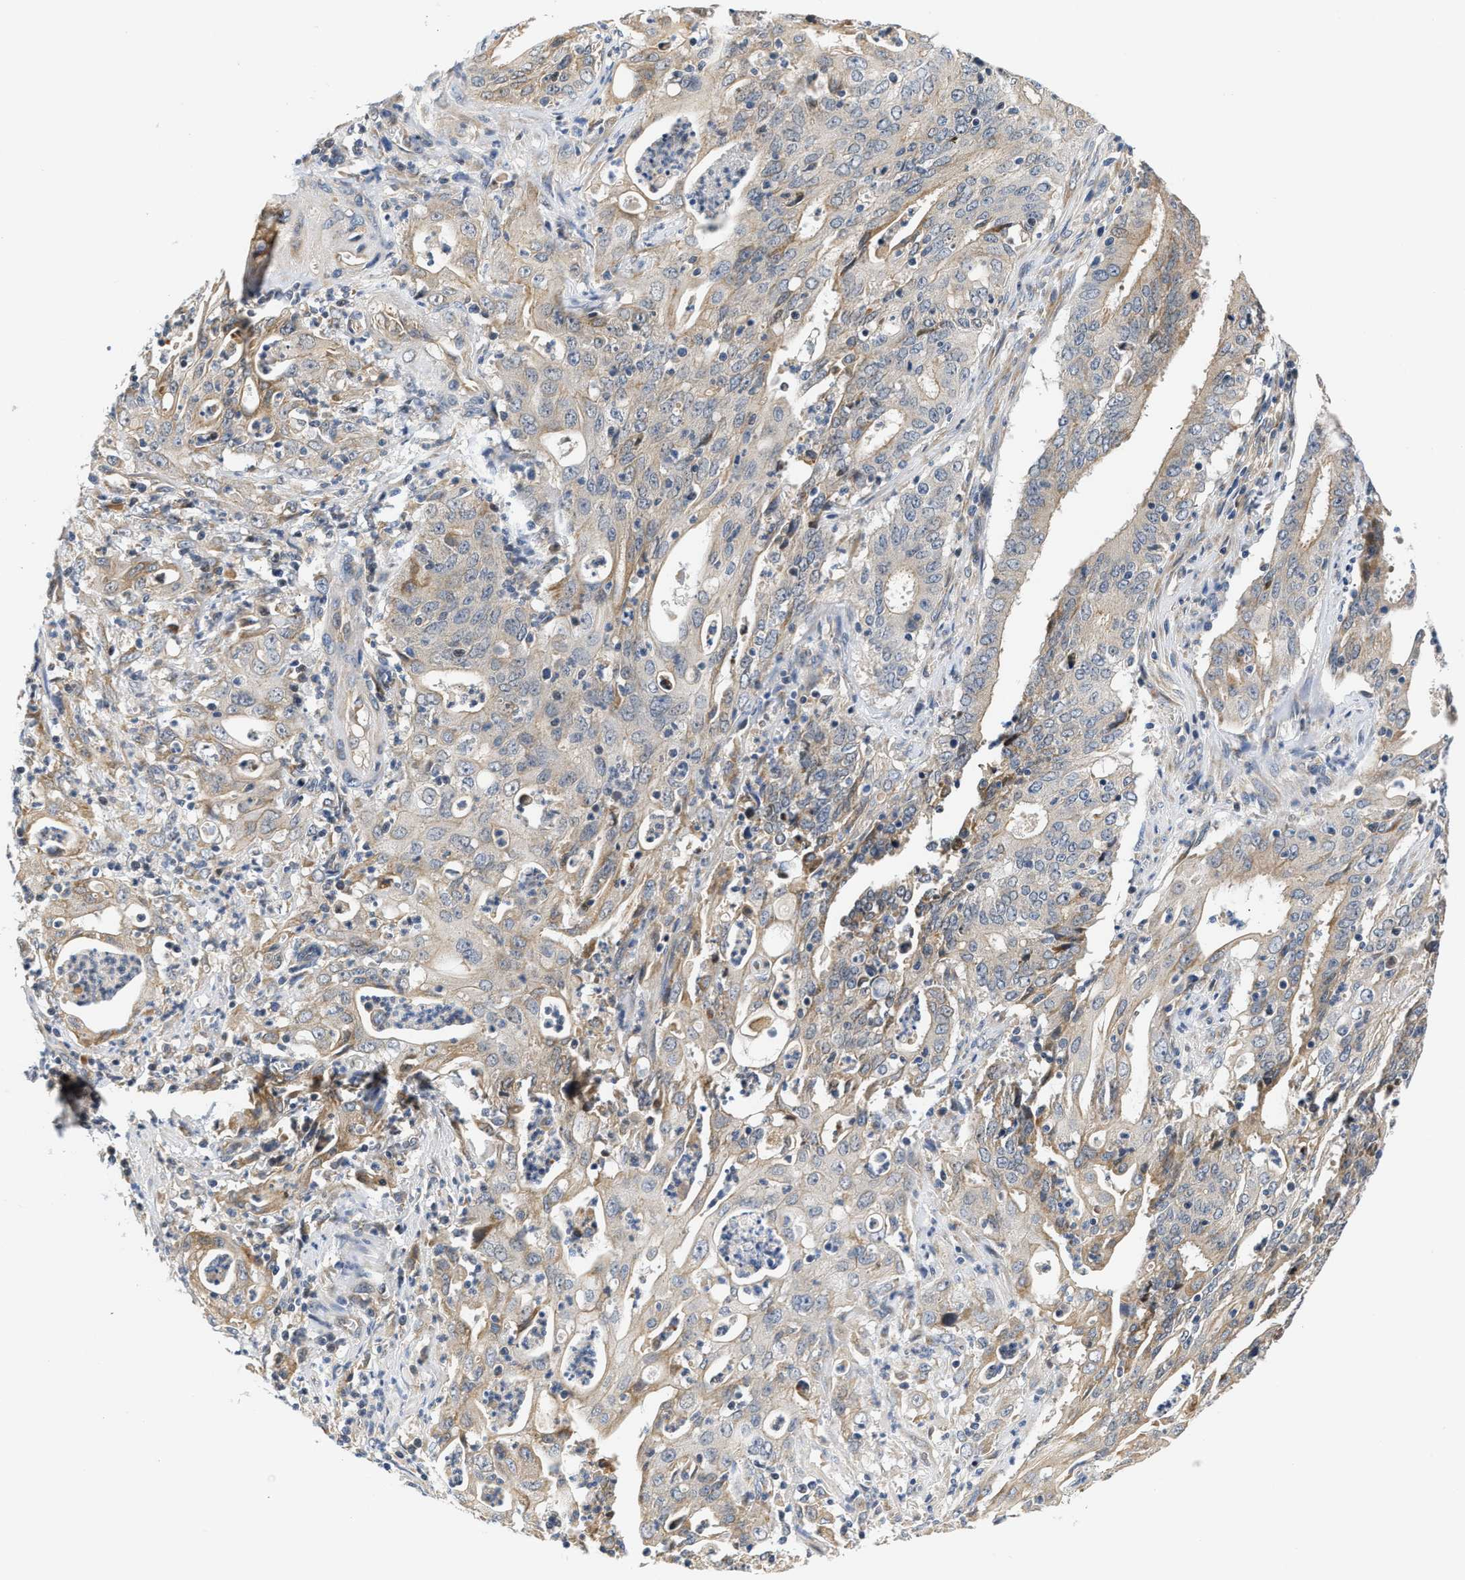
{"staining": {"intensity": "moderate", "quantity": "25%-75%", "location": "cytoplasmic/membranous"}, "tissue": "cervical cancer", "cell_type": "Tumor cells", "image_type": "cancer", "snomed": [{"axis": "morphology", "description": "Adenocarcinoma, NOS"}, {"axis": "topography", "description": "Cervix"}], "caption": "Immunohistochemistry (IHC) (DAB (3,3'-diaminobenzidine)) staining of human cervical cancer (adenocarcinoma) reveals moderate cytoplasmic/membranous protein expression in about 25%-75% of tumor cells.", "gene": "TNIP2", "patient": {"sex": "female", "age": 44}}